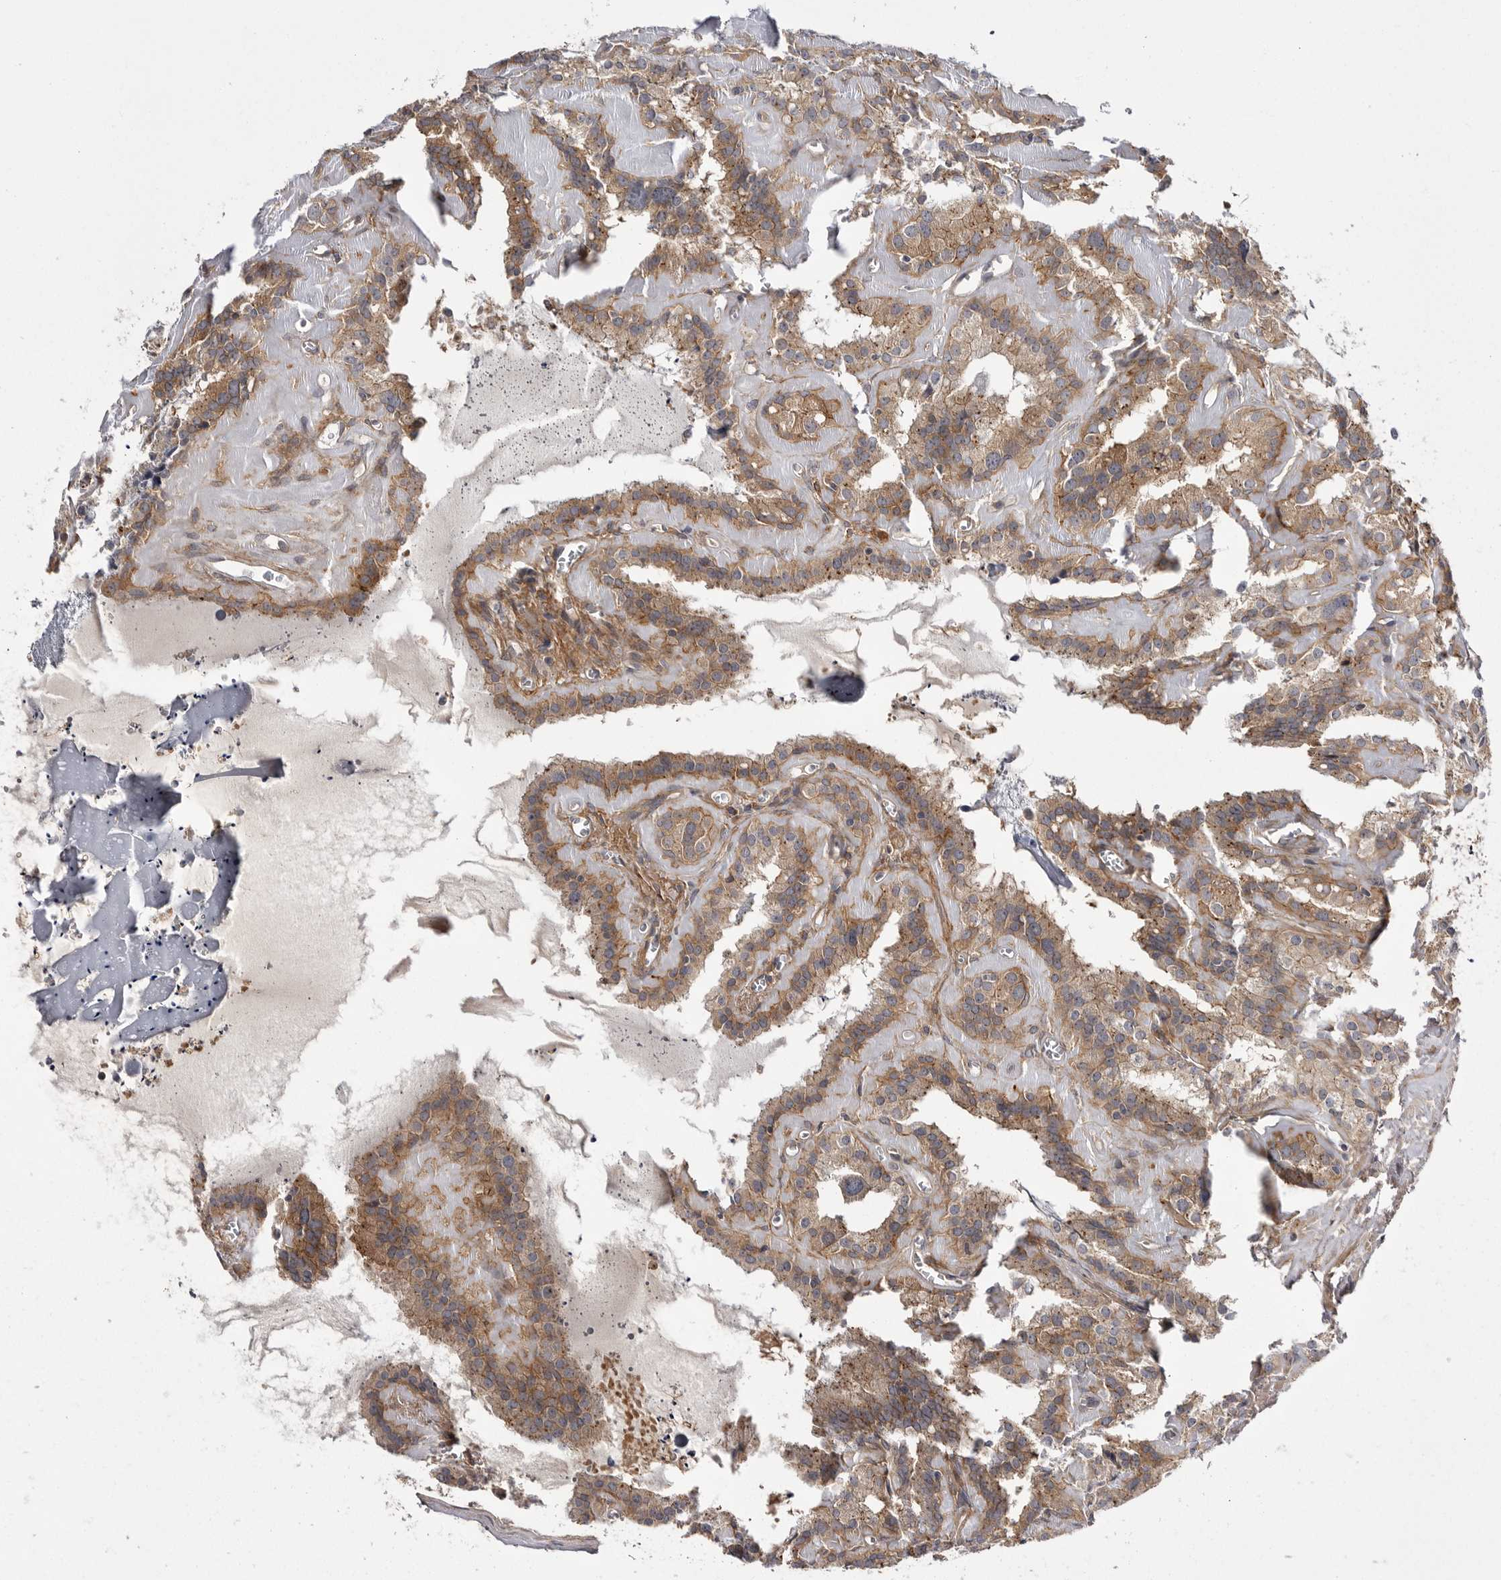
{"staining": {"intensity": "moderate", "quantity": ">75%", "location": "cytoplasmic/membranous"}, "tissue": "seminal vesicle", "cell_type": "Glandular cells", "image_type": "normal", "snomed": [{"axis": "morphology", "description": "Normal tissue, NOS"}, {"axis": "topography", "description": "Prostate"}, {"axis": "topography", "description": "Seminal veicle"}], "caption": "Protein staining of unremarkable seminal vesicle demonstrates moderate cytoplasmic/membranous expression in approximately >75% of glandular cells. (brown staining indicates protein expression, while blue staining denotes nuclei).", "gene": "OSBPL9", "patient": {"sex": "male", "age": 59}}